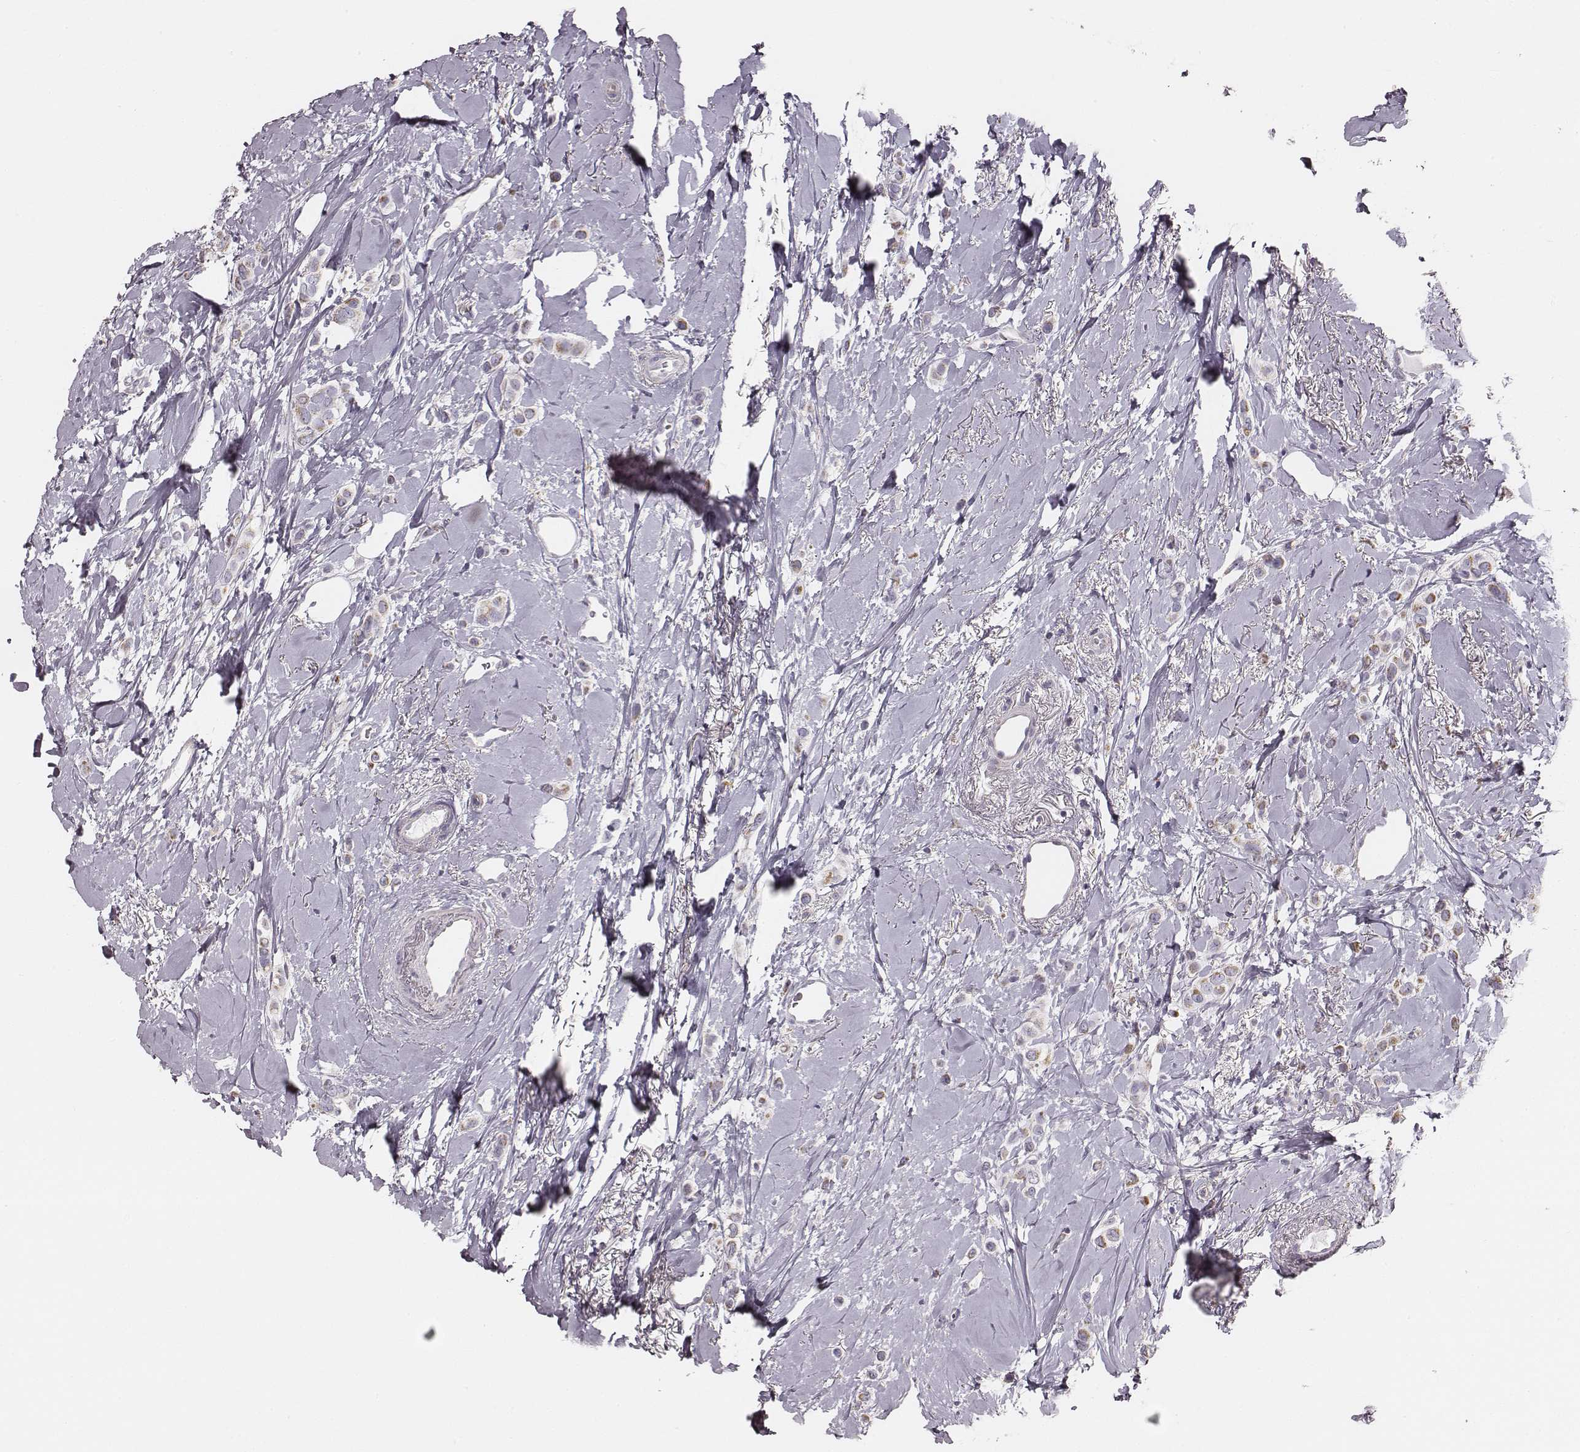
{"staining": {"intensity": "negative", "quantity": "none", "location": "none"}, "tissue": "breast cancer", "cell_type": "Tumor cells", "image_type": "cancer", "snomed": [{"axis": "morphology", "description": "Lobular carcinoma"}, {"axis": "topography", "description": "Breast"}], "caption": "IHC micrograph of breast cancer (lobular carcinoma) stained for a protein (brown), which displays no staining in tumor cells.", "gene": "UBL4B", "patient": {"sex": "female", "age": 66}}